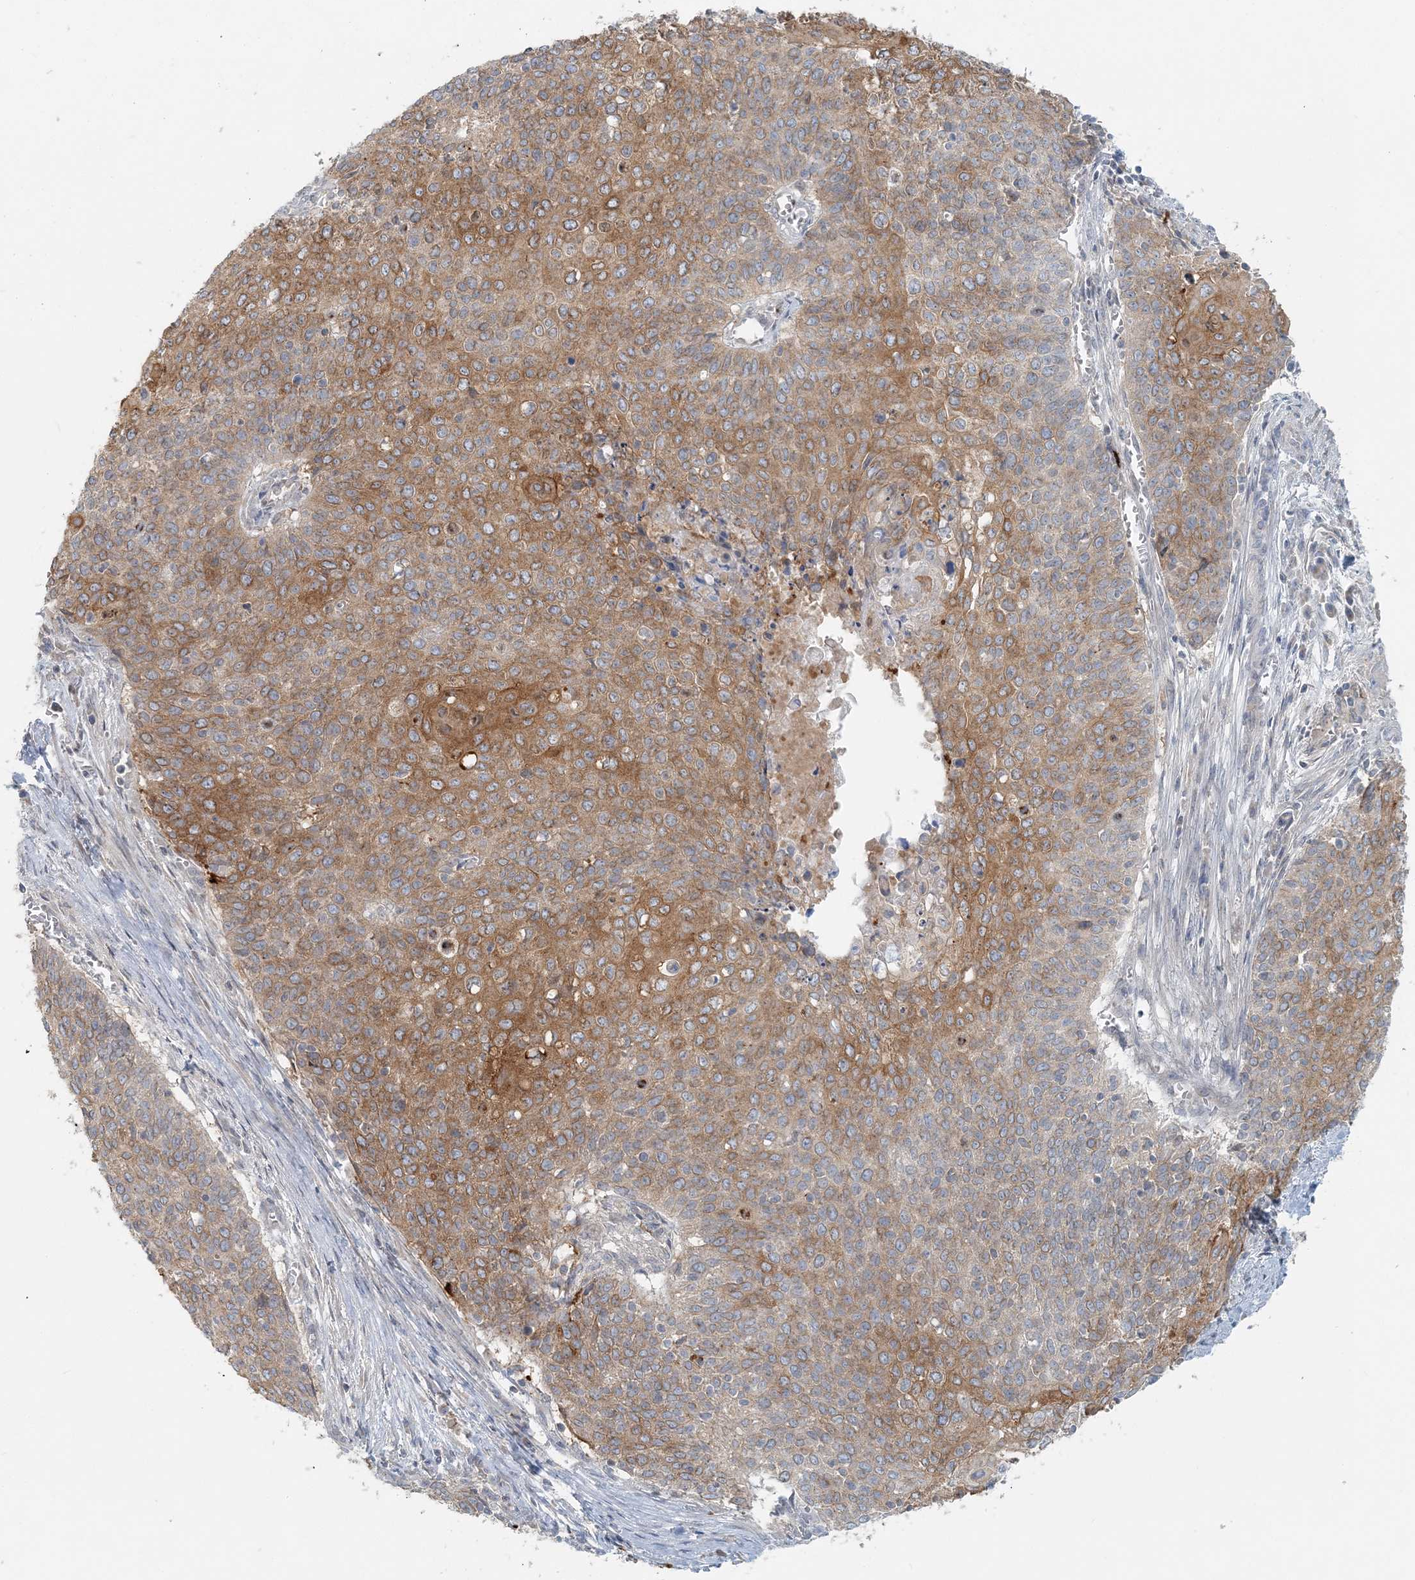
{"staining": {"intensity": "moderate", "quantity": ">75%", "location": "cytoplasmic/membranous"}, "tissue": "cervical cancer", "cell_type": "Tumor cells", "image_type": "cancer", "snomed": [{"axis": "morphology", "description": "Squamous cell carcinoma, NOS"}, {"axis": "topography", "description": "Cervix"}], "caption": "Moderate cytoplasmic/membranous expression for a protein is identified in approximately >75% of tumor cells of cervical cancer (squamous cell carcinoma) using immunohistochemistry (IHC).", "gene": "NAA11", "patient": {"sex": "female", "age": 39}}